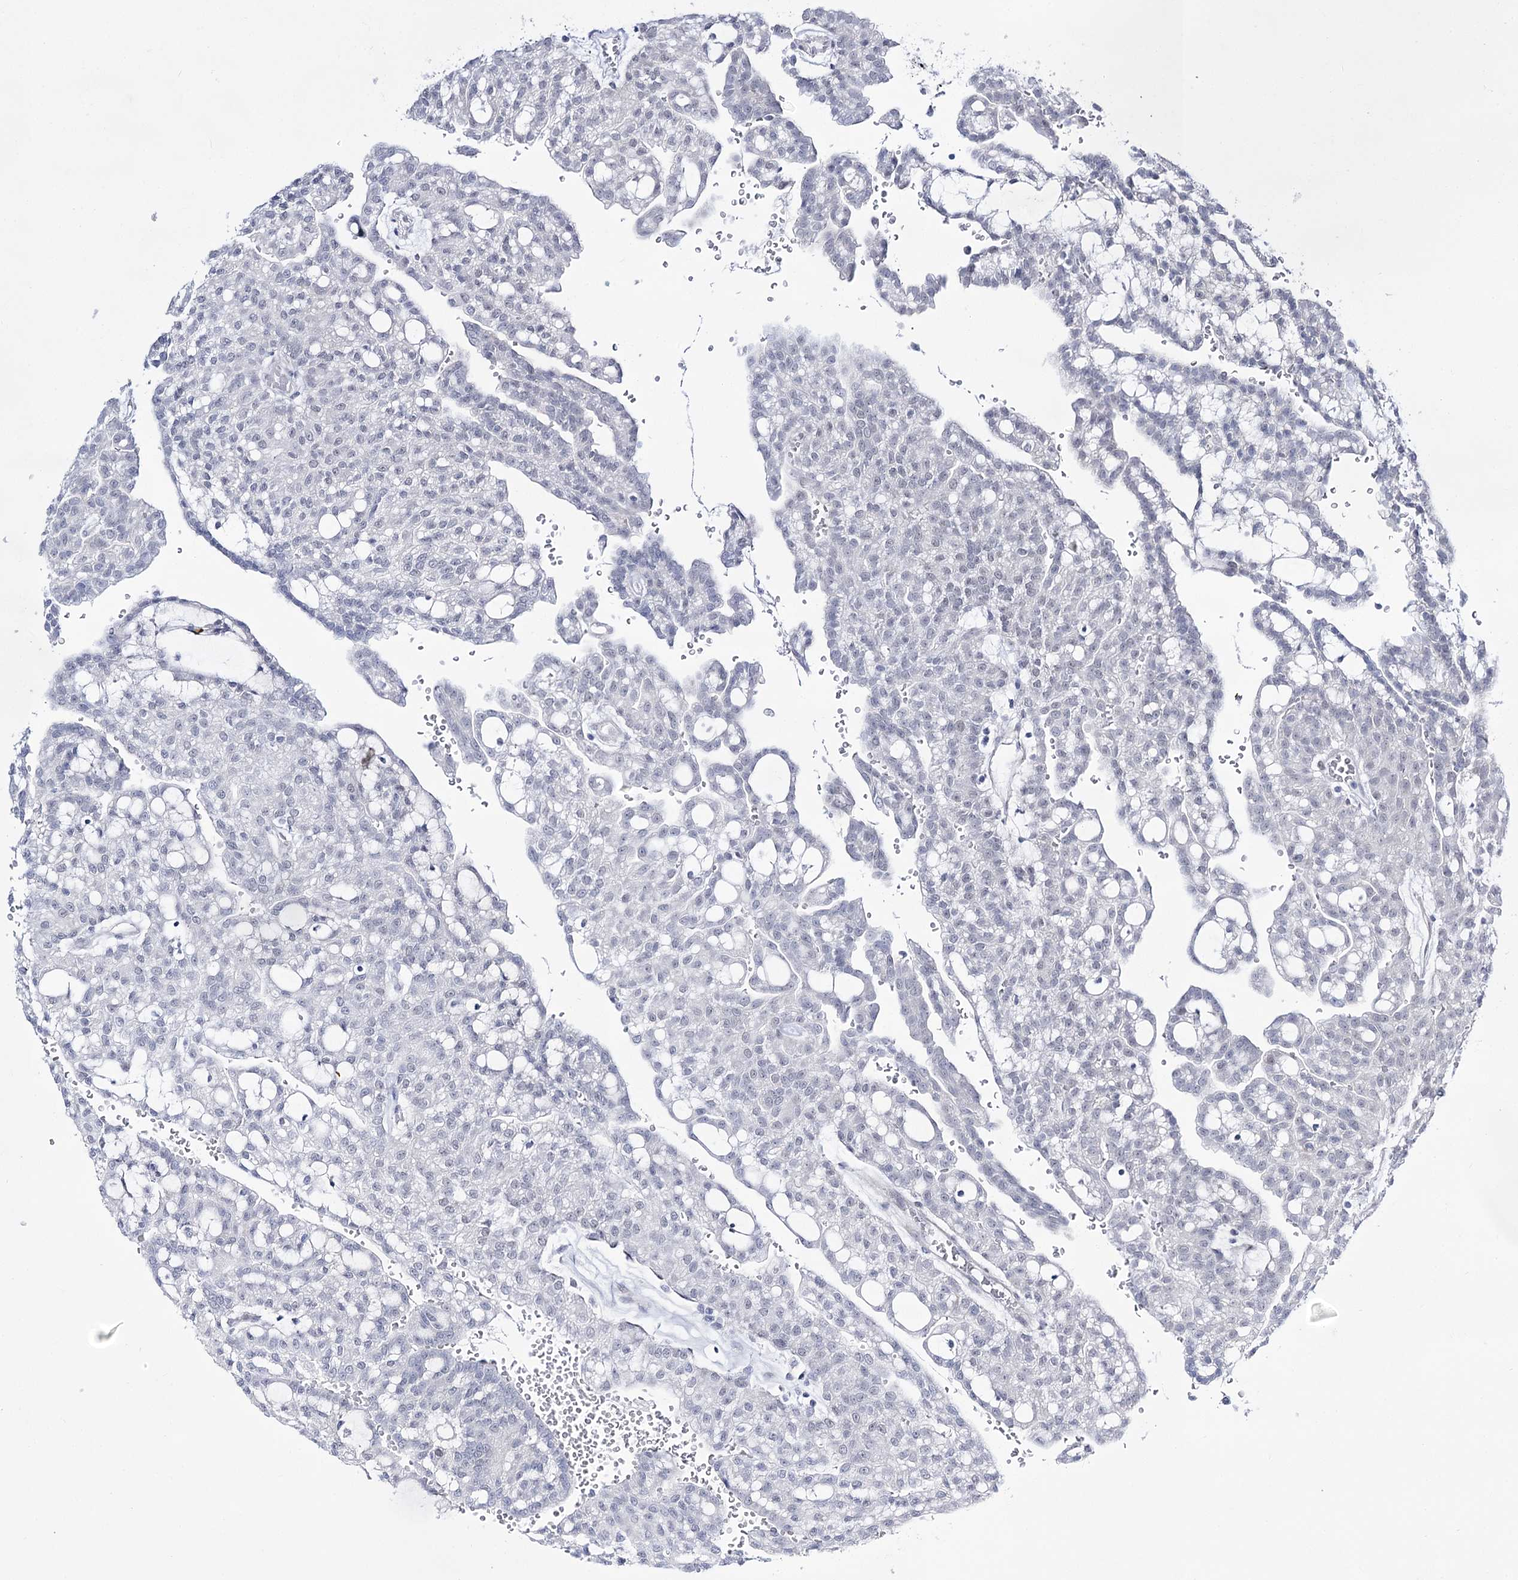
{"staining": {"intensity": "negative", "quantity": "none", "location": "none"}, "tissue": "renal cancer", "cell_type": "Tumor cells", "image_type": "cancer", "snomed": [{"axis": "morphology", "description": "Adenocarcinoma, NOS"}, {"axis": "topography", "description": "Kidney"}], "caption": "The IHC photomicrograph has no significant staining in tumor cells of adenocarcinoma (renal) tissue.", "gene": "RBM15B", "patient": {"sex": "male", "age": 63}}